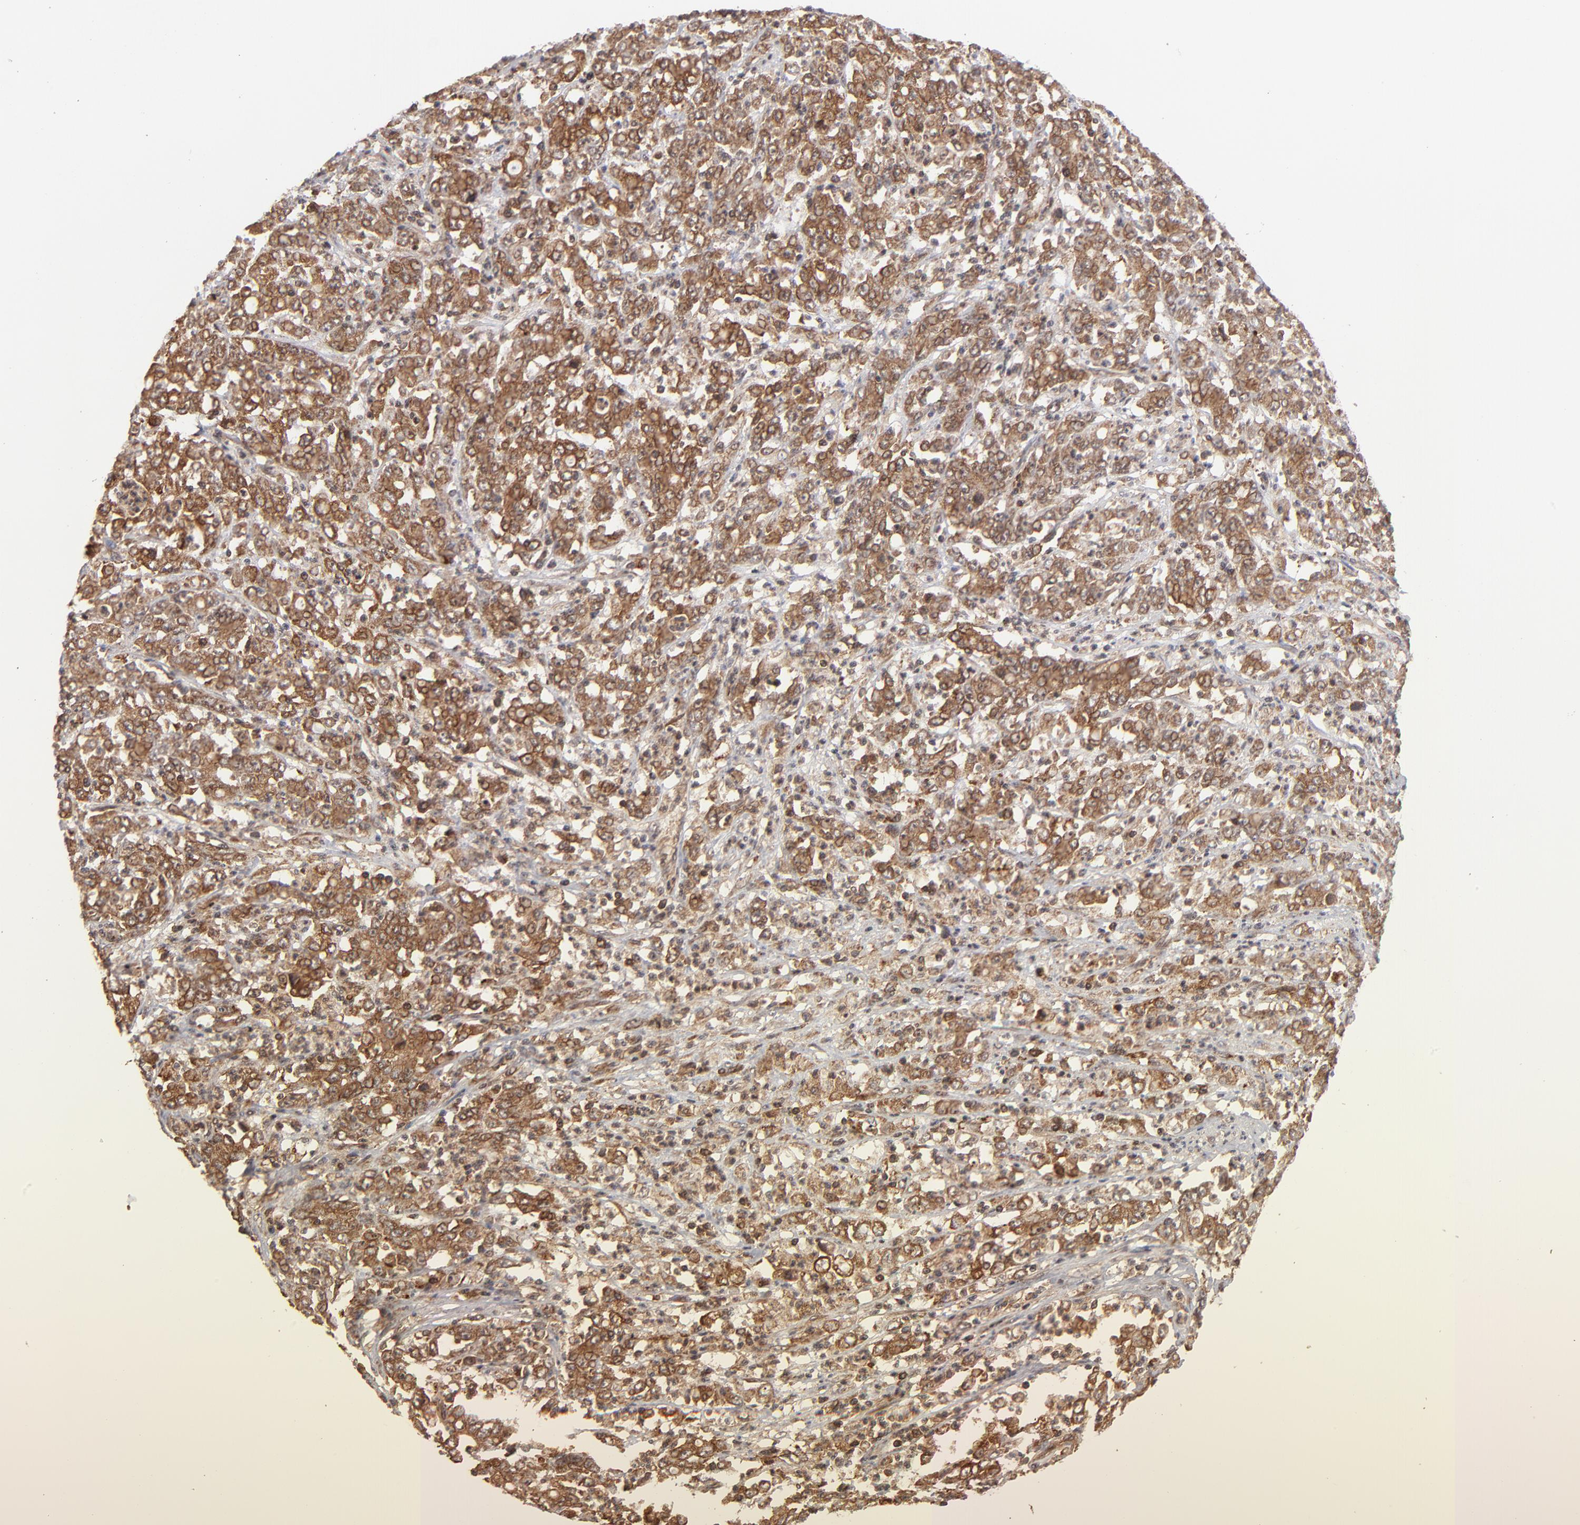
{"staining": {"intensity": "strong", "quantity": ">75%", "location": "cytoplasmic/membranous,nuclear"}, "tissue": "stomach cancer", "cell_type": "Tumor cells", "image_type": "cancer", "snomed": [{"axis": "morphology", "description": "Adenocarcinoma, NOS"}, {"axis": "topography", "description": "Stomach, lower"}], "caption": "Protein analysis of stomach adenocarcinoma tissue displays strong cytoplasmic/membranous and nuclear staining in approximately >75% of tumor cells.", "gene": "RGS6", "patient": {"sex": "female", "age": 71}}